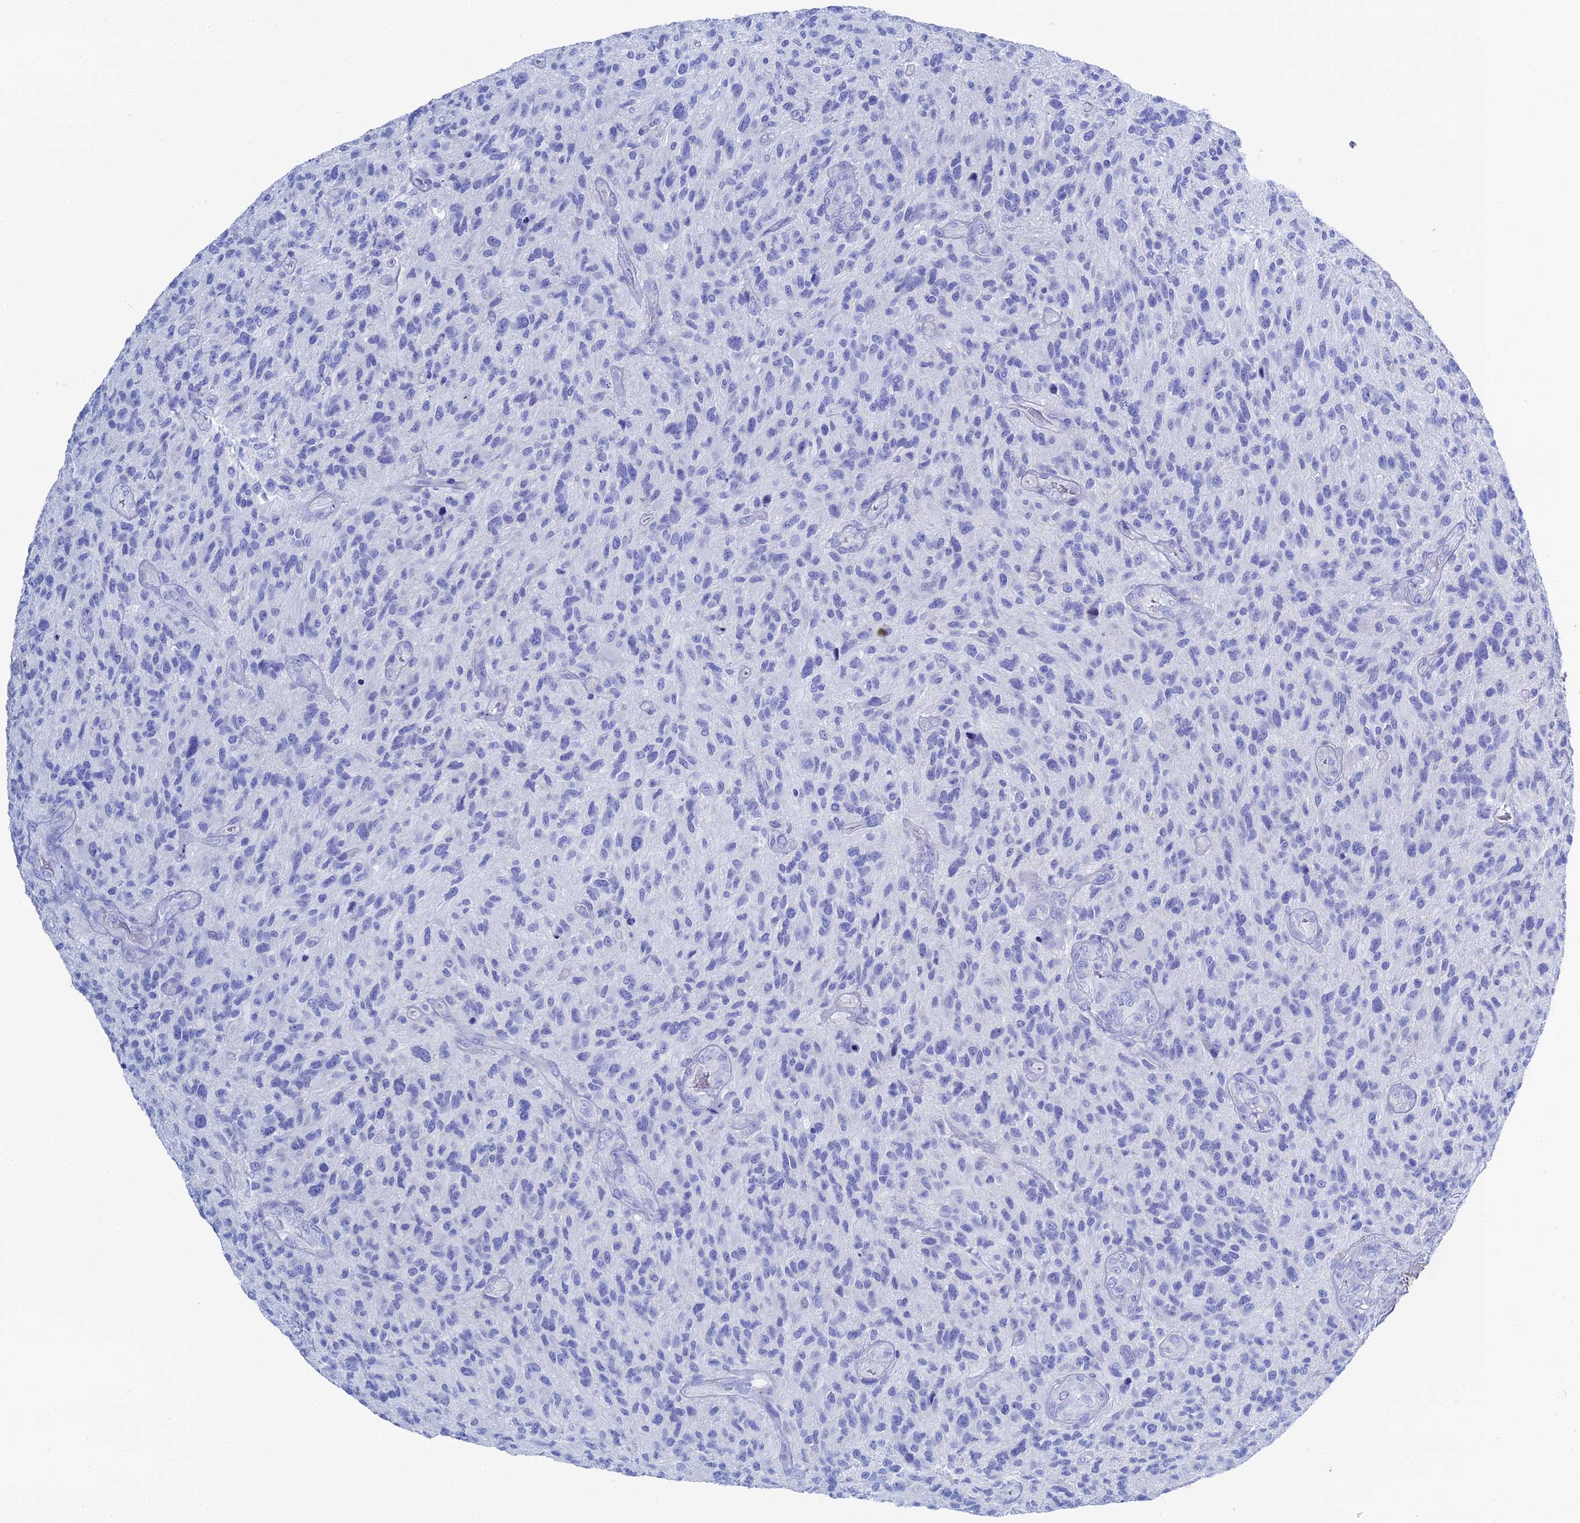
{"staining": {"intensity": "negative", "quantity": "none", "location": "none"}, "tissue": "glioma", "cell_type": "Tumor cells", "image_type": "cancer", "snomed": [{"axis": "morphology", "description": "Glioma, malignant, High grade"}, {"axis": "topography", "description": "Brain"}], "caption": "Image shows no protein expression in tumor cells of glioma tissue.", "gene": "UNC119", "patient": {"sex": "male", "age": 47}}